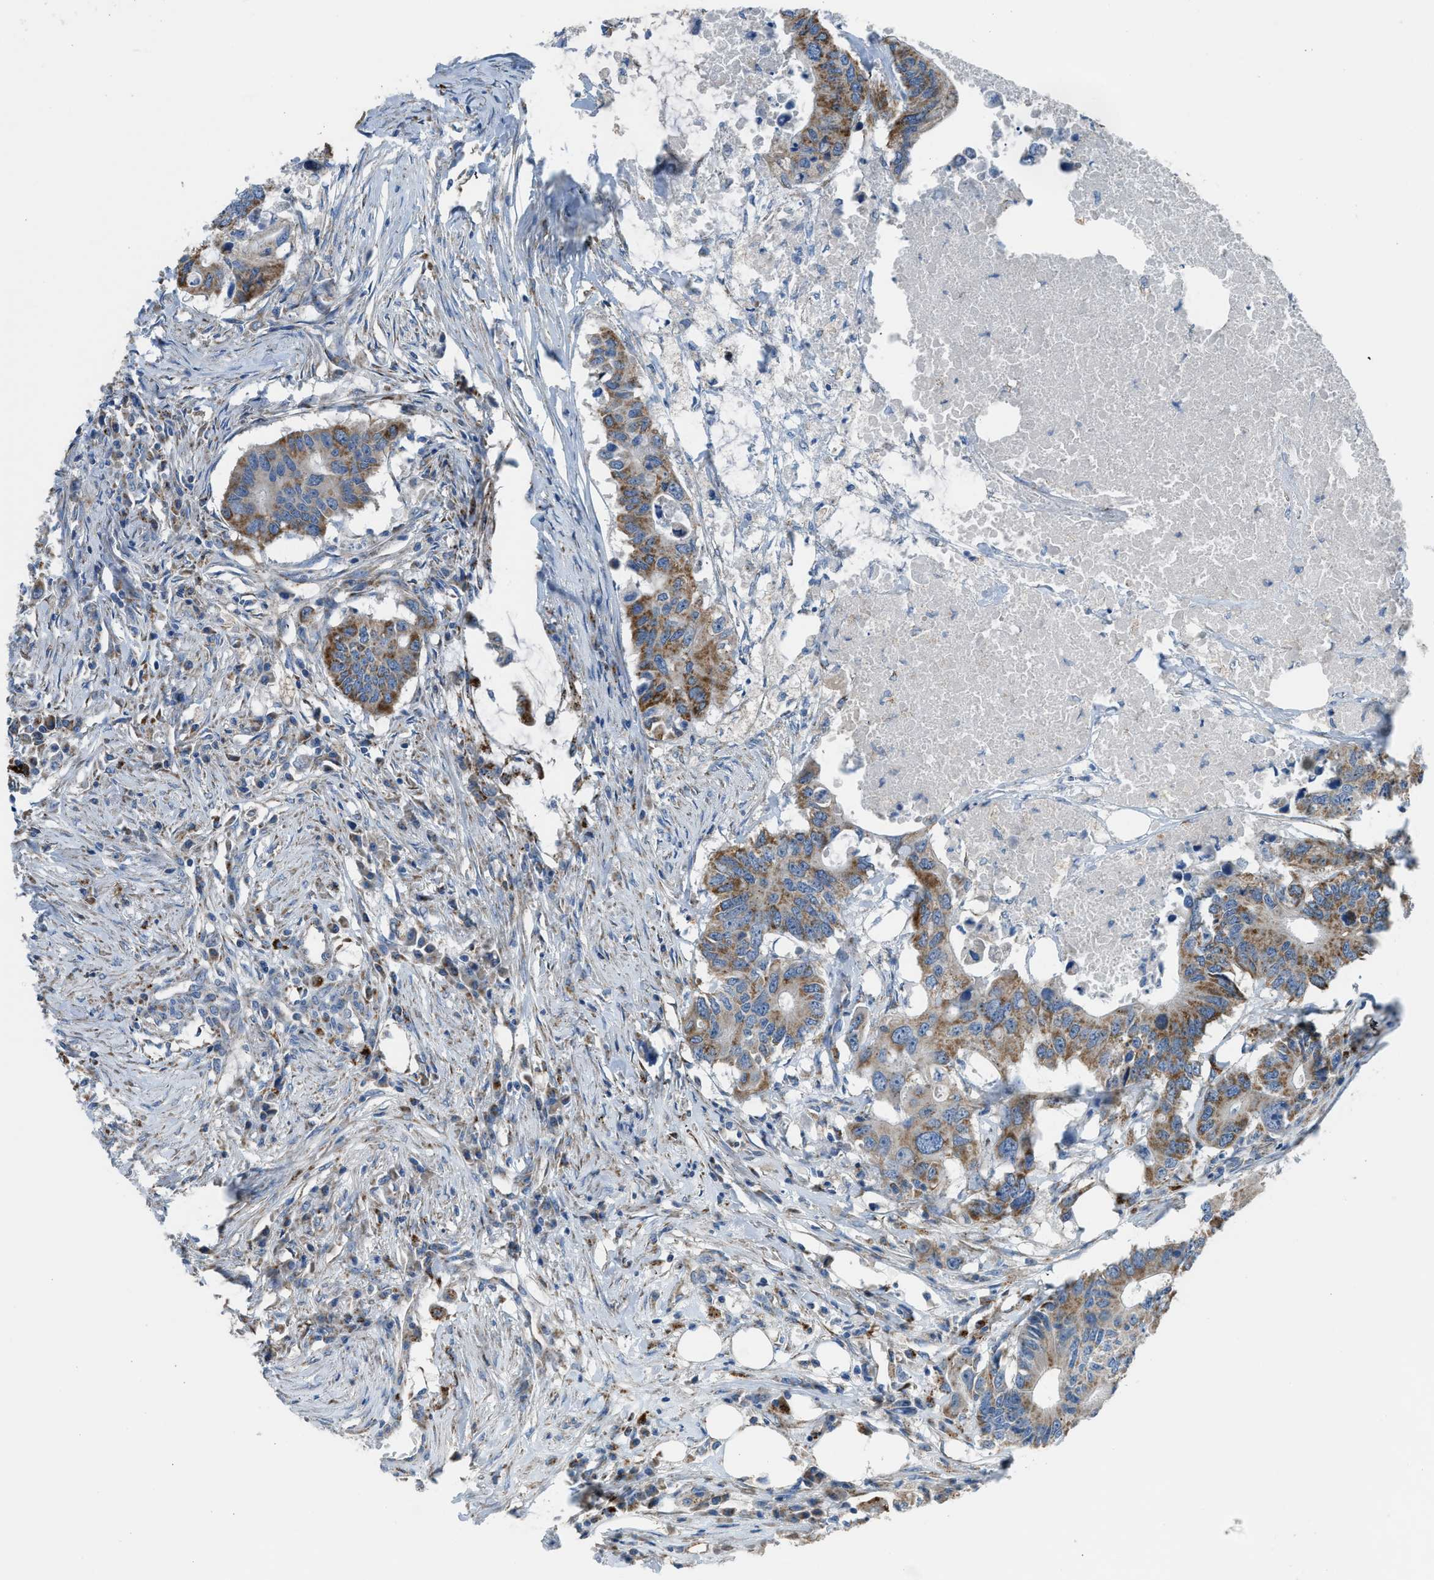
{"staining": {"intensity": "moderate", "quantity": ">75%", "location": "cytoplasmic/membranous"}, "tissue": "colorectal cancer", "cell_type": "Tumor cells", "image_type": "cancer", "snomed": [{"axis": "morphology", "description": "Adenocarcinoma, NOS"}, {"axis": "topography", "description": "Colon"}], "caption": "DAB (3,3'-diaminobenzidine) immunohistochemical staining of human colorectal cancer shows moderate cytoplasmic/membranous protein staining in approximately >75% of tumor cells.", "gene": "SMIM20", "patient": {"sex": "male", "age": 71}}